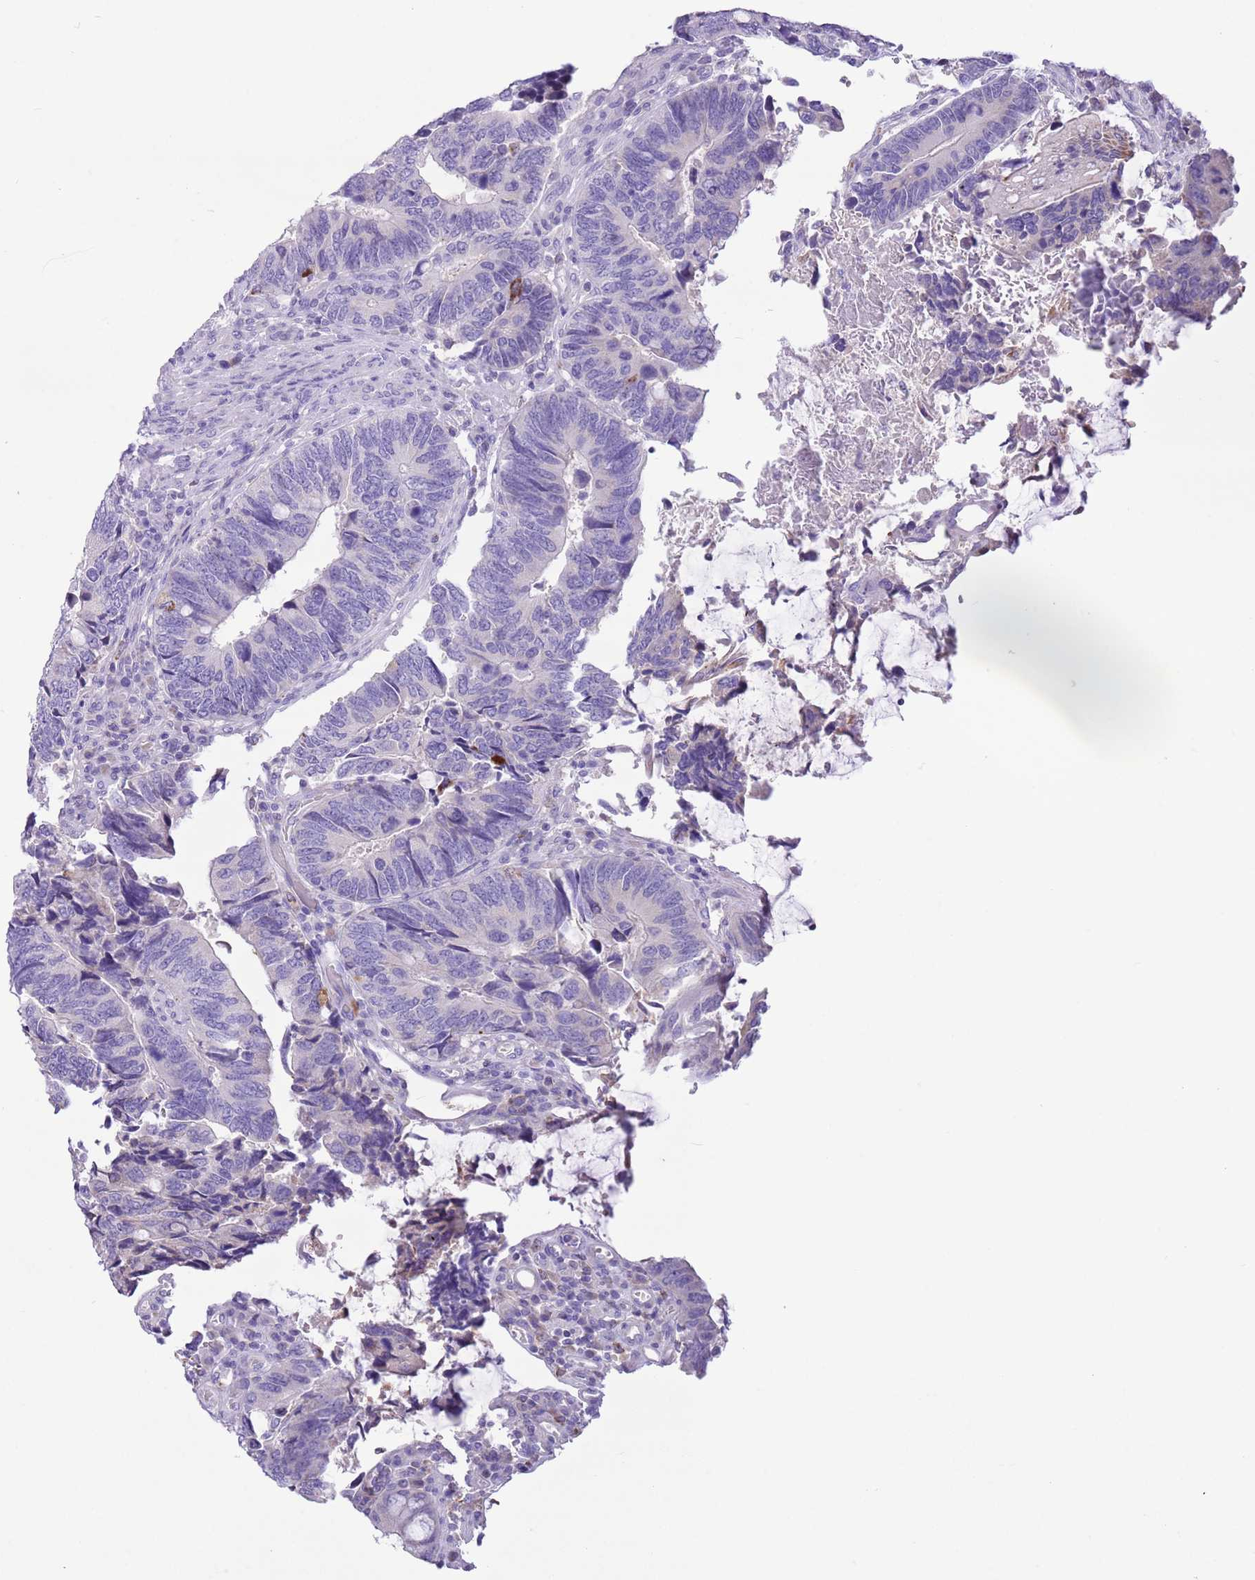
{"staining": {"intensity": "negative", "quantity": "none", "location": "none"}, "tissue": "colorectal cancer", "cell_type": "Tumor cells", "image_type": "cancer", "snomed": [{"axis": "morphology", "description": "Adenocarcinoma, NOS"}, {"axis": "topography", "description": "Colon"}], "caption": "DAB (3,3'-diaminobenzidine) immunohistochemical staining of colorectal cancer (adenocarcinoma) displays no significant expression in tumor cells.", "gene": "ZNF697", "patient": {"sex": "male", "age": 87}}